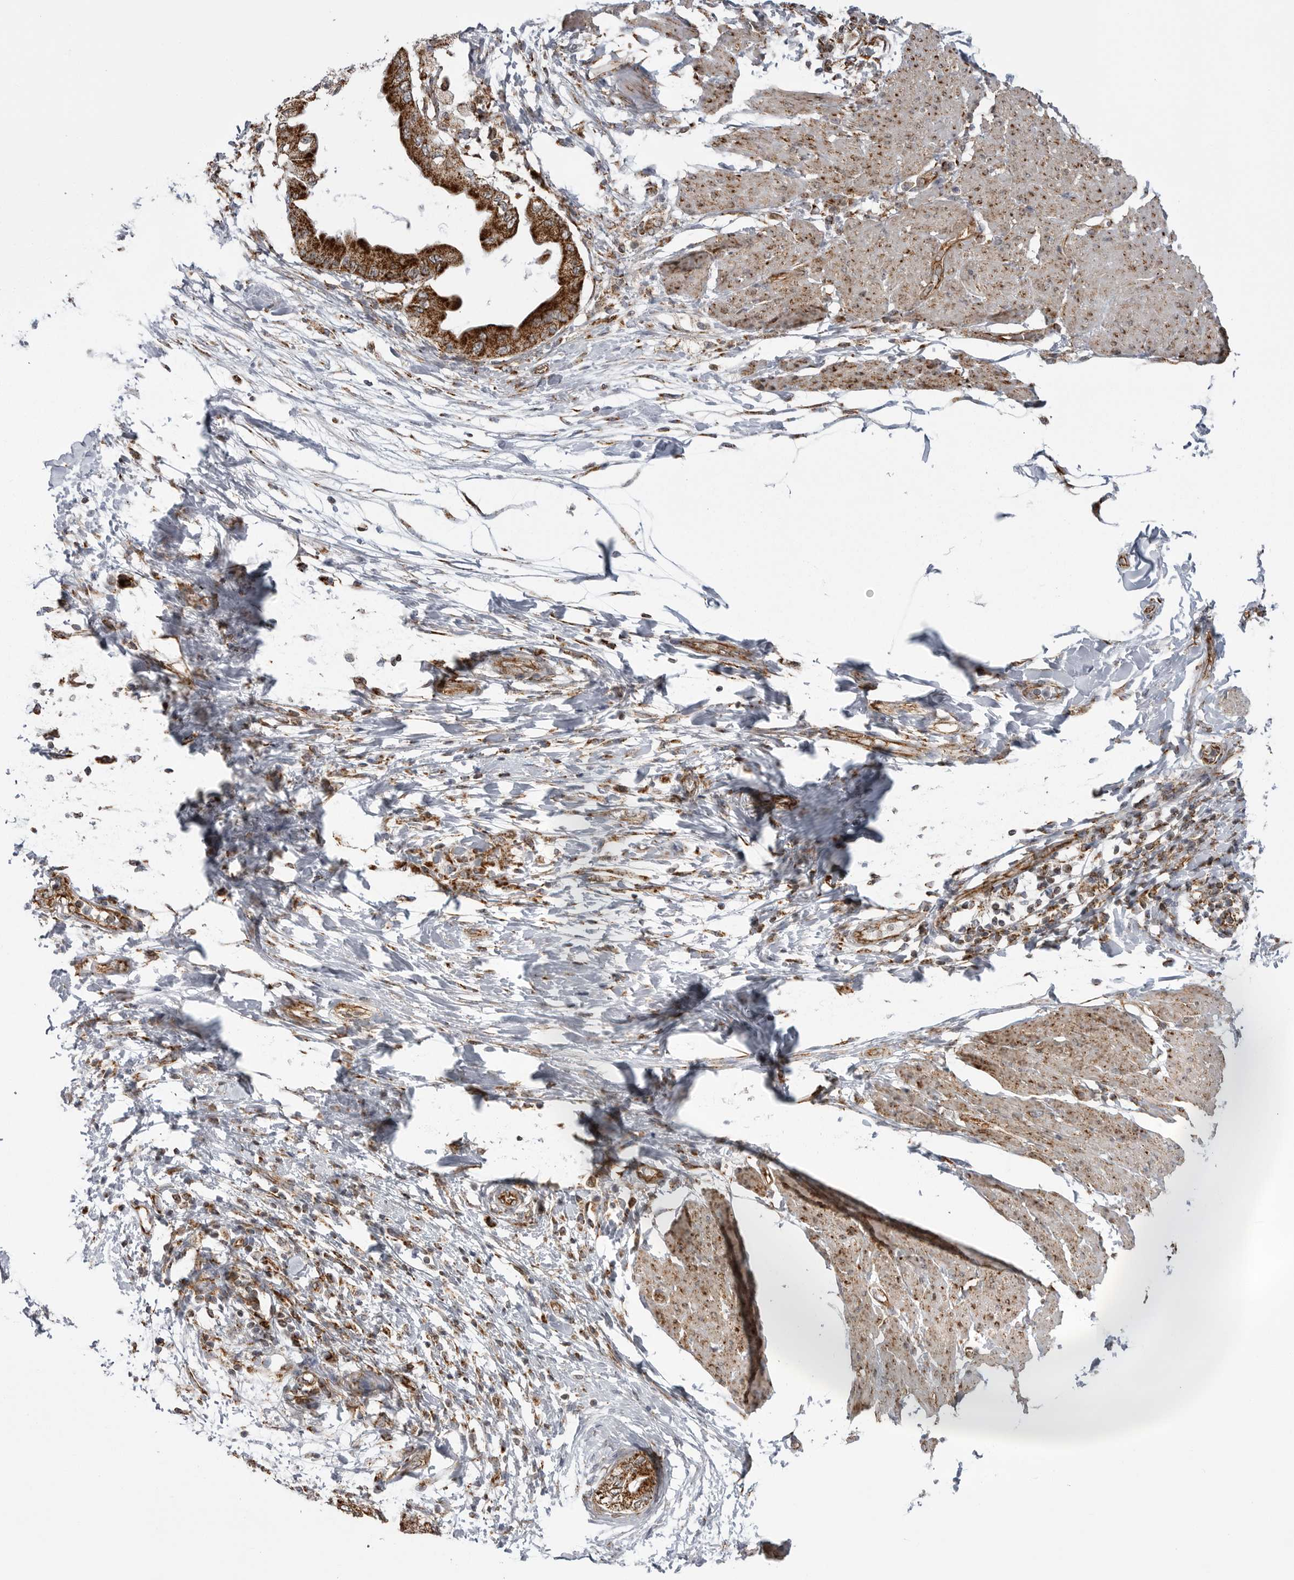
{"staining": {"intensity": "strong", "quantity": ">75%", "location": "cytoplasmic/membranous"}, "tissue": "pancreatic cancer", "cell_type": "Tumor cells", "image_type": "cancer", "snomed": [{"axis": "morphology", "description": "Normal tissue, NOS"}, {"axis": "morphology", "description": "Adenocarcinoma, NOS"}, {"axis": "topography", "description": "Pancreas"}, {"axis": "topography", "description": "Duodenum"}], "caption": "Pancreatic cancer stained with DAB immunohistochemistry (IHC) reveals high levels of strong cytoplasmic/membranous positivity in approximately >75% of tumor cells.", "gene": "FH", "patient": {"sex": "female", "age": 60}}